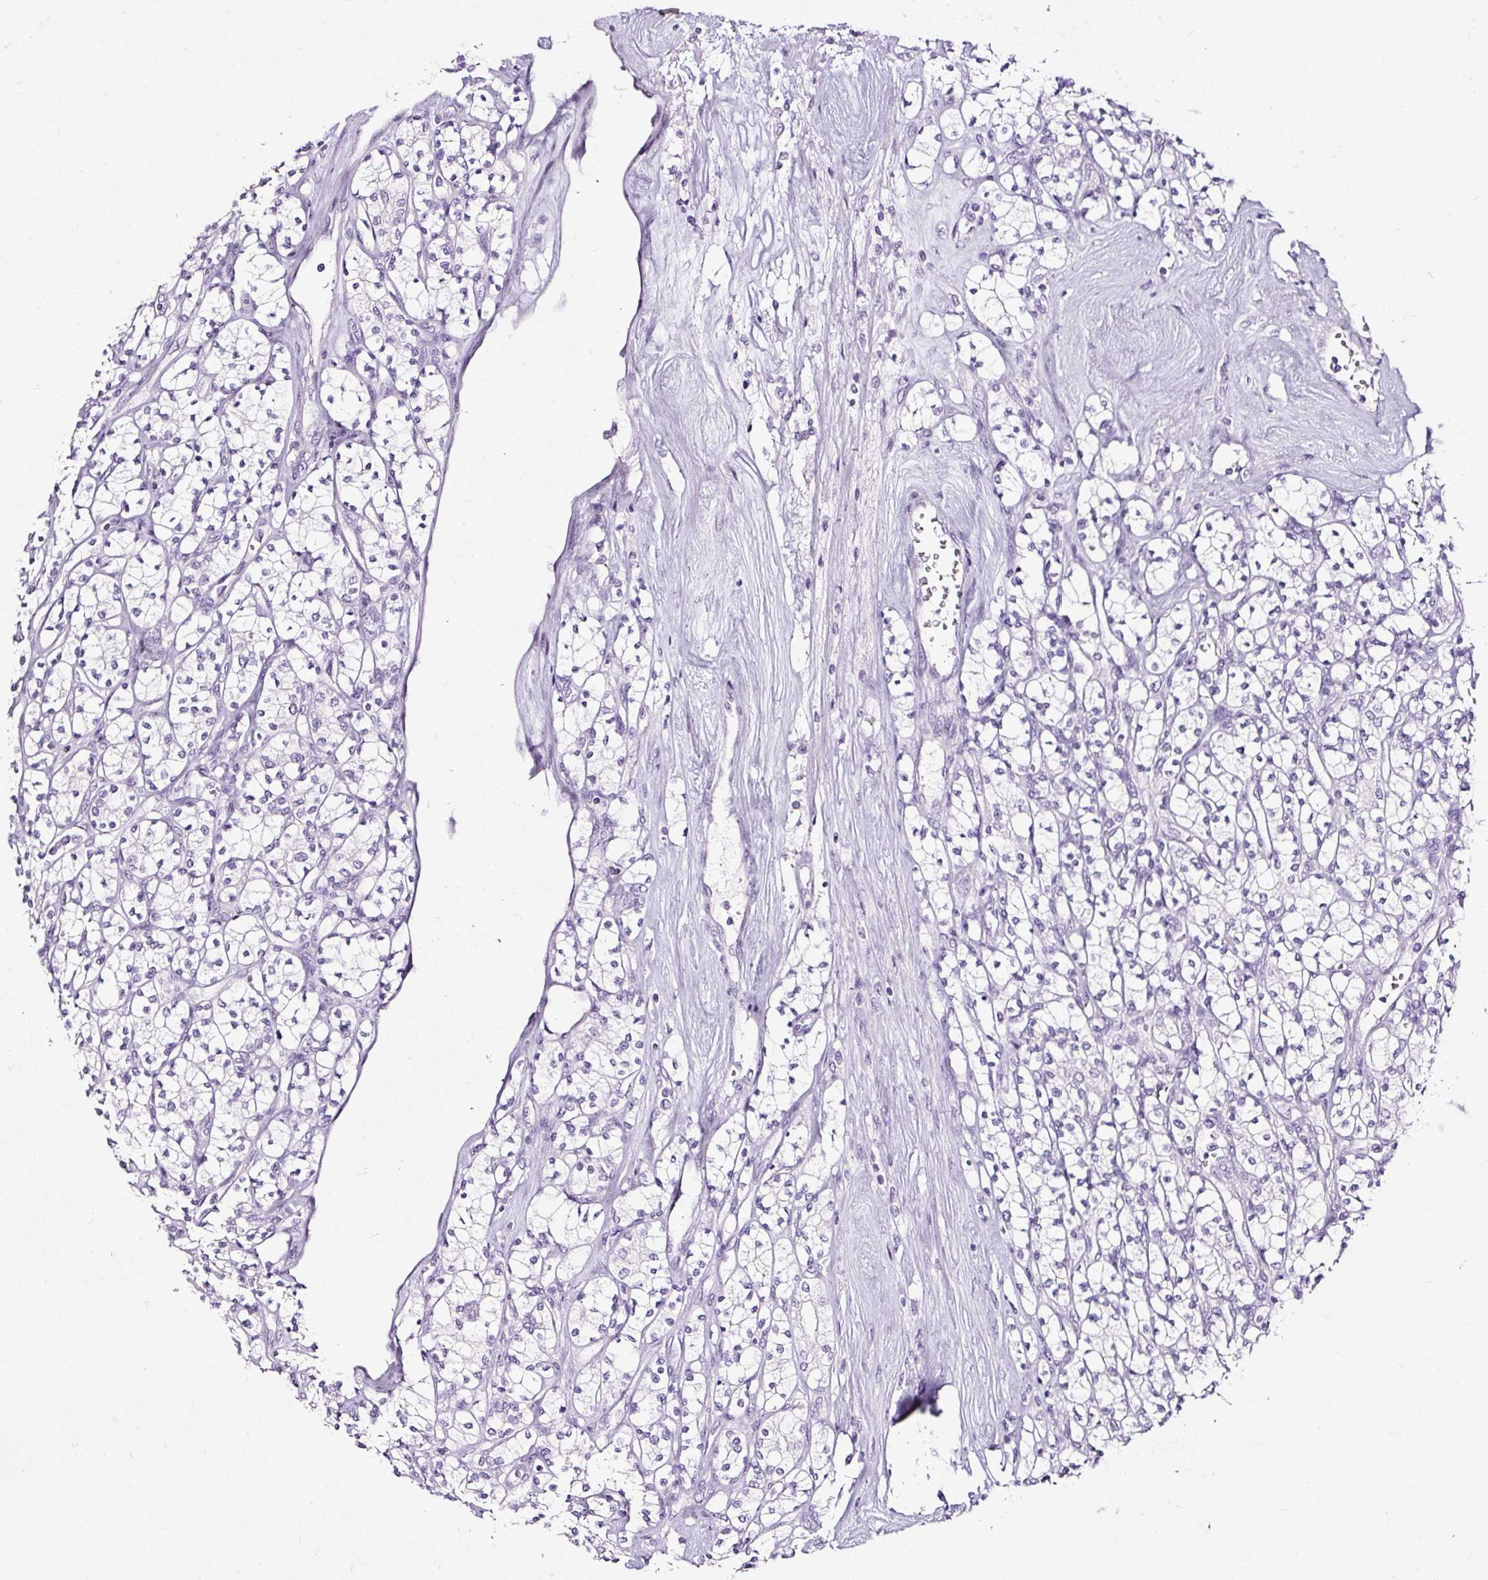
{"staining": {"intensity": "negative", "quantity": "none", "location": "none"}, "tissue": "renal cancer", "cell_type": "Tumor cells", "image_type": "cancer", "snomed": [{"axis": "morphology", "description": "Adenocarcinoma, NOS"}, {"axis": "topography", "description": "Kidney"}], "caption": "Immunohistochemical staining of human adenocarcinoma (renal) reveals no significant staining in tumor cells.", "gene": "NPHS2", "patient": {"sex": "male", "age": 77}}